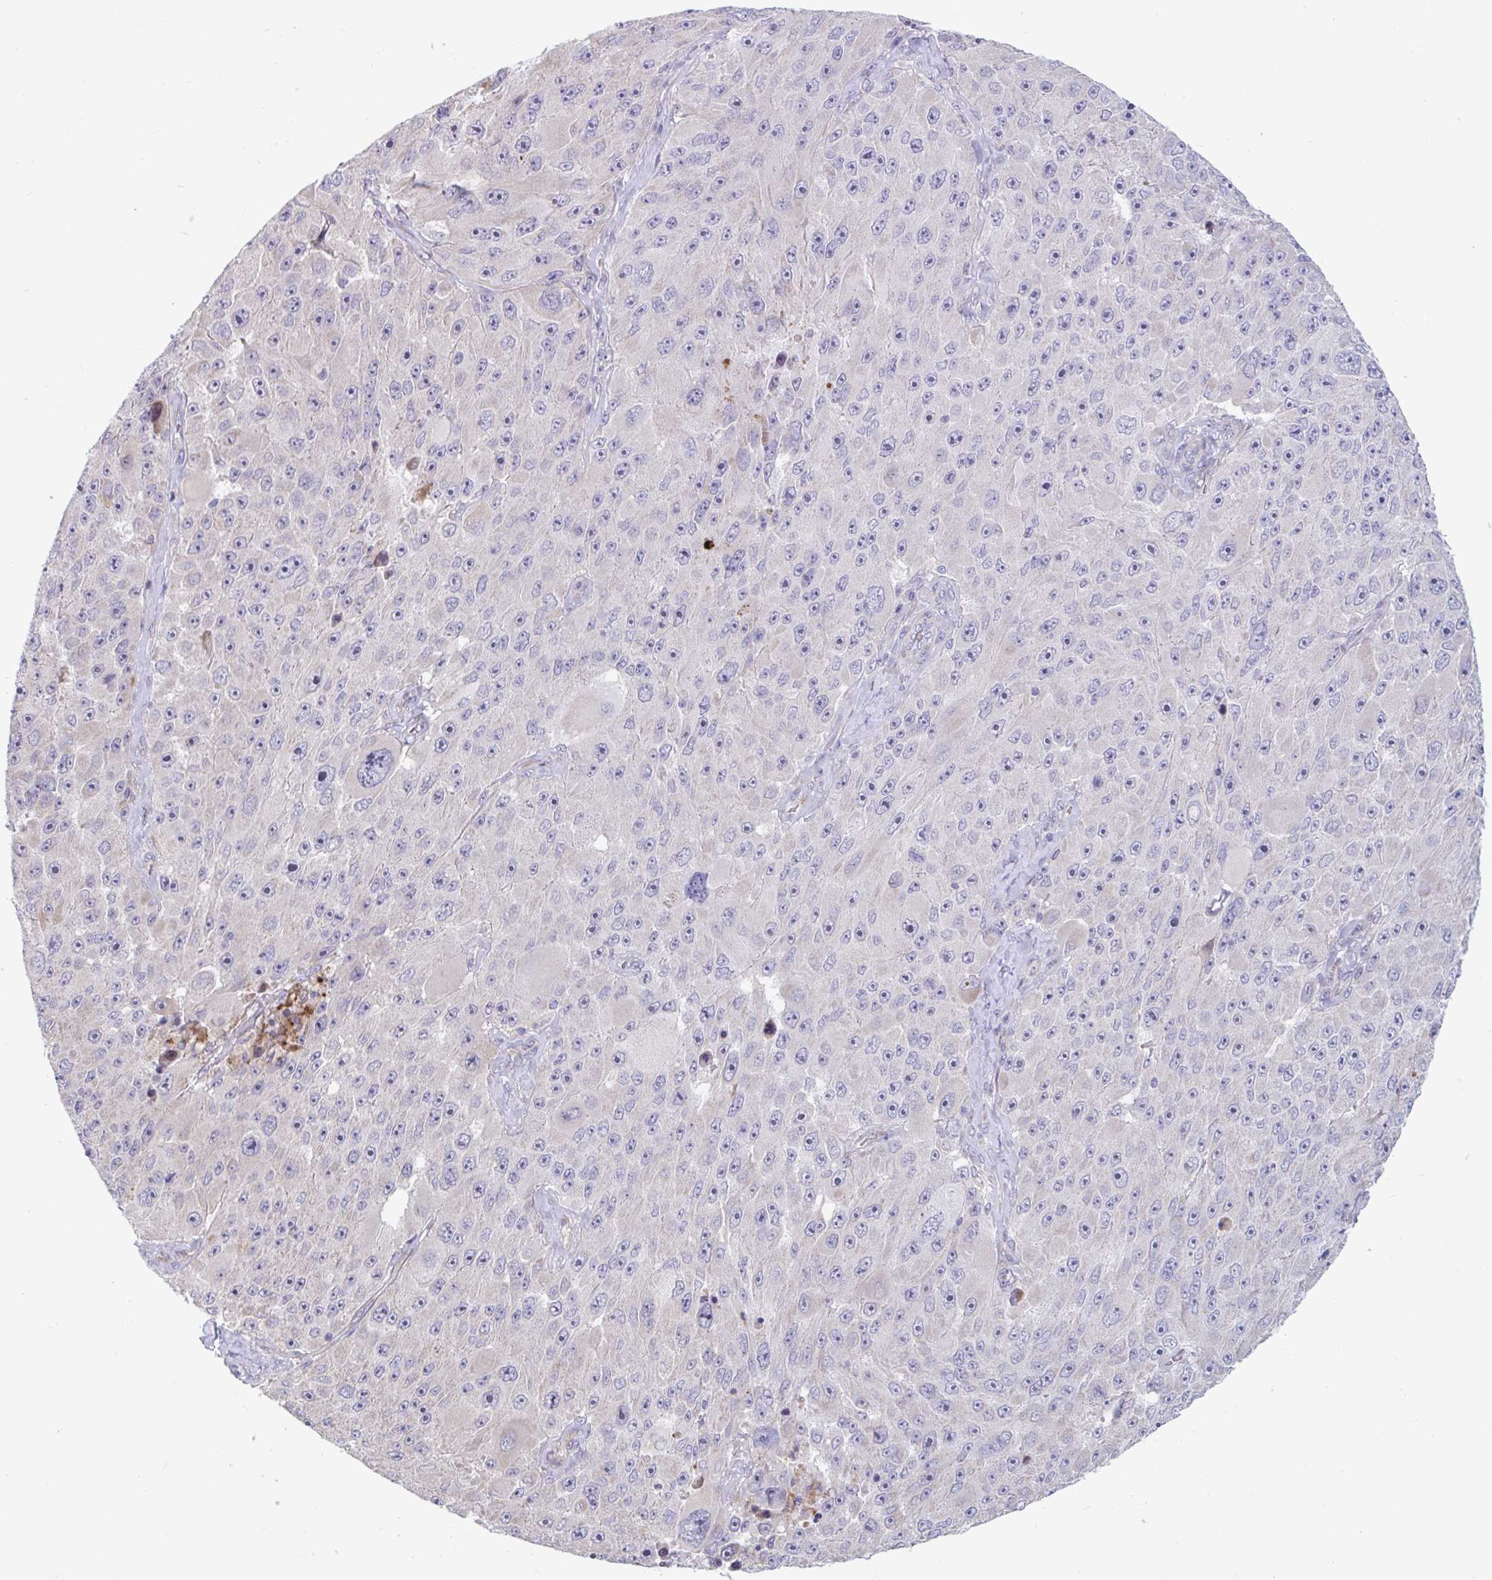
{"staining": {"intensity": "negative", "quantity": "none", "location": "none"}, "tissue": "melanoma", "cell_type": "Tumor cells", "image_type": "cancer", "snomed": [{"axis": "morphology", "description": "Malignant melanoma, Metastatic site"}, {"axis": "topography", "description": "Lymph node"}], "caption": "High power microscopy micrograph of an immunohistochemistry (IHC) photomicrograph of melanoma, revealing no significant staining in tumor cells.", "gene": "IL37", "patient": {"sex": "male", "age": 62}}